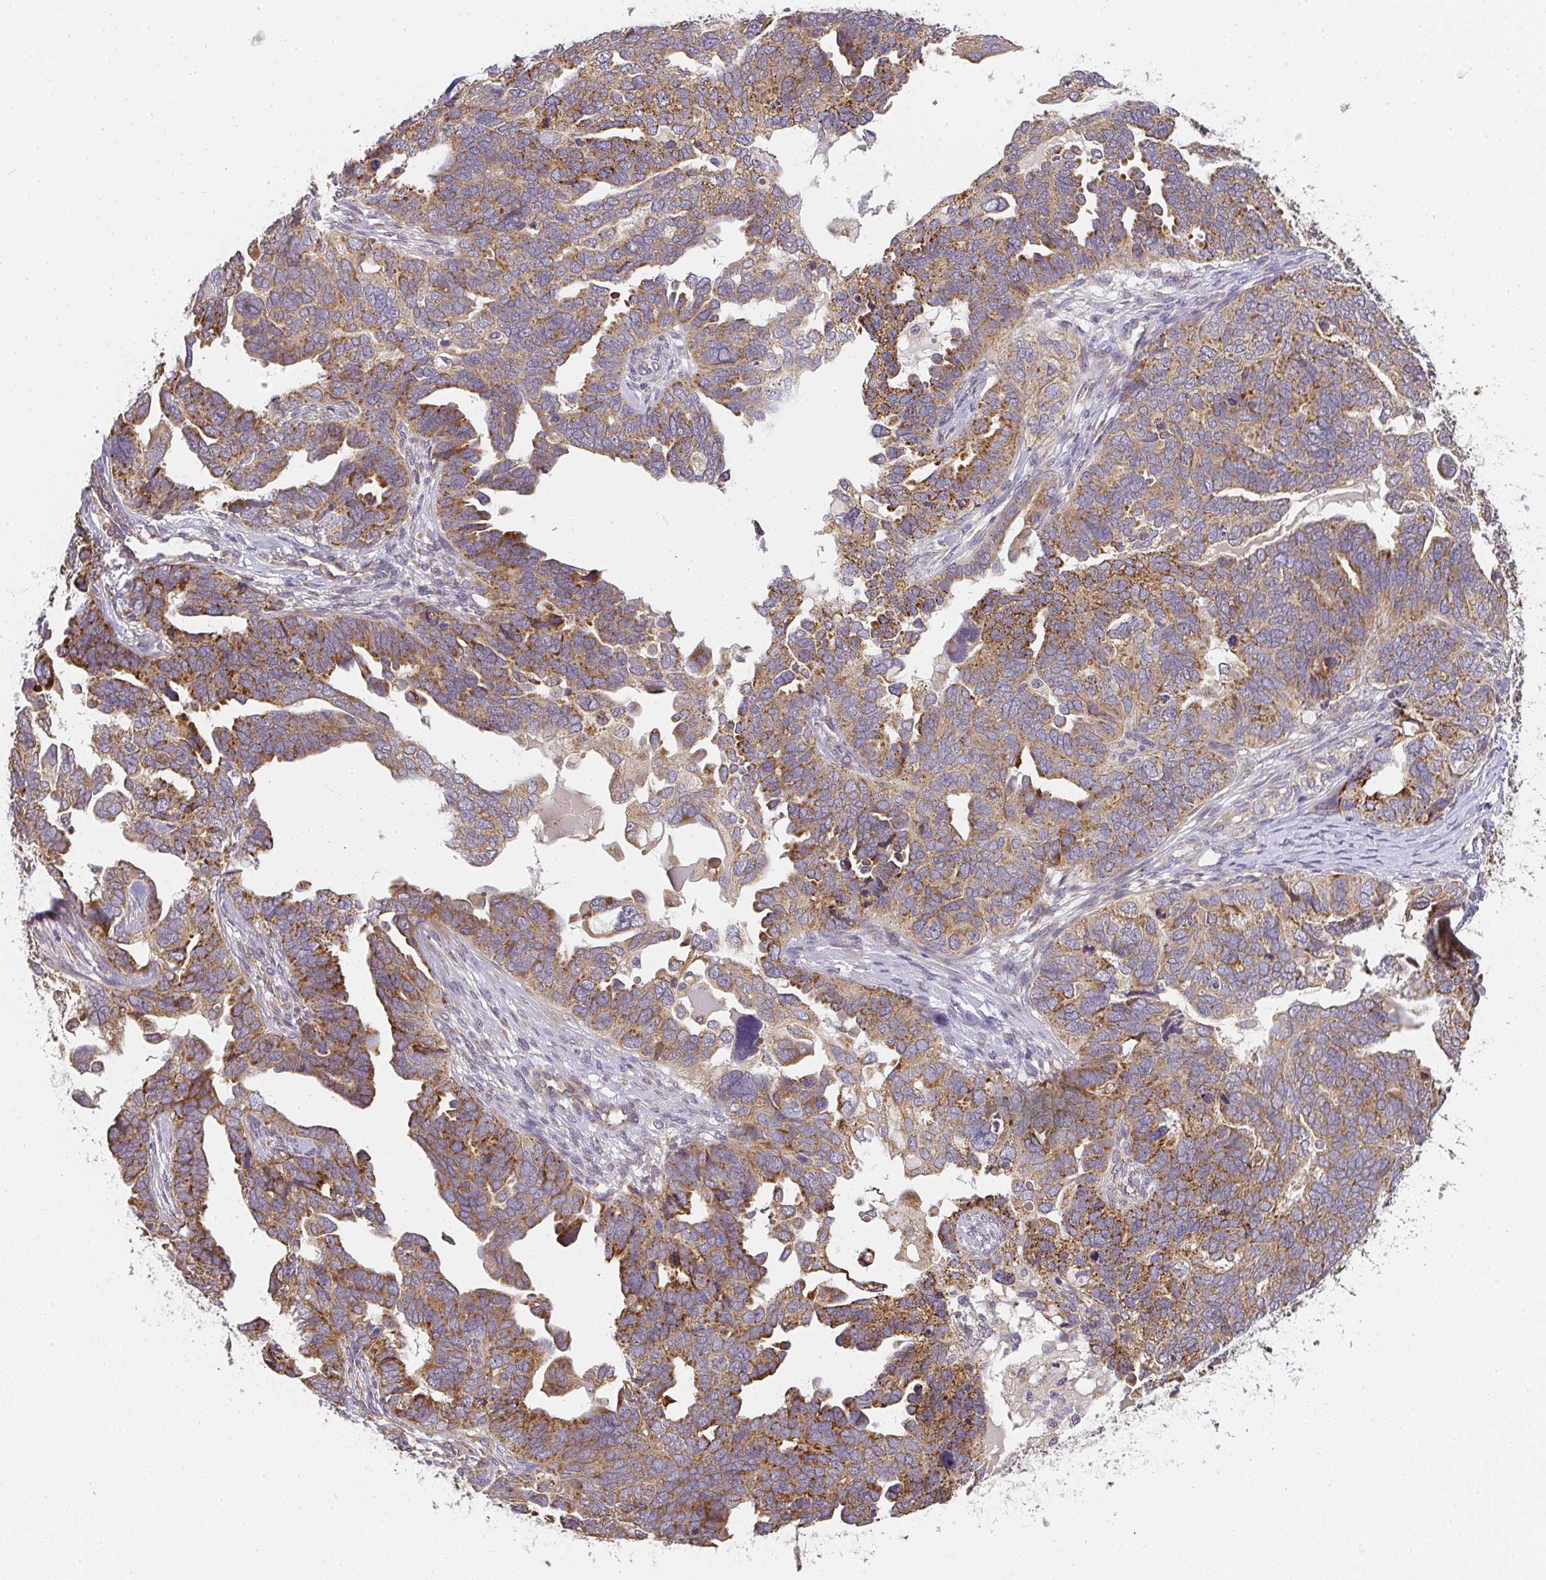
{"staining": {"intensity": "moderate", "quantity": ">75%", "location": "cytoplasmic/membranous"}, "tissue": "ovarian cancer", "cell_type": "Tumor cells", "image_type": "cancer", "snomed": [{"axis": "morphology", "description": "Cystadenocarcinoma, serous, NOS"}, {"axis": "topography", "description": "Ovary"}], "caption": "IHC staining of ovarian cancer, which exhibits medium levels of moderate cytoplasmic/membranous expression in about >75% of tumor cells indicating moderate cytoplasmic/membranous protein expression. The staining was performed using DAB (brown) for protein detection and nuclei were counterstained in hematoxylin (blue).", "gene": "SLC35B3", "patient": {"sex": "female", "age": 51}}